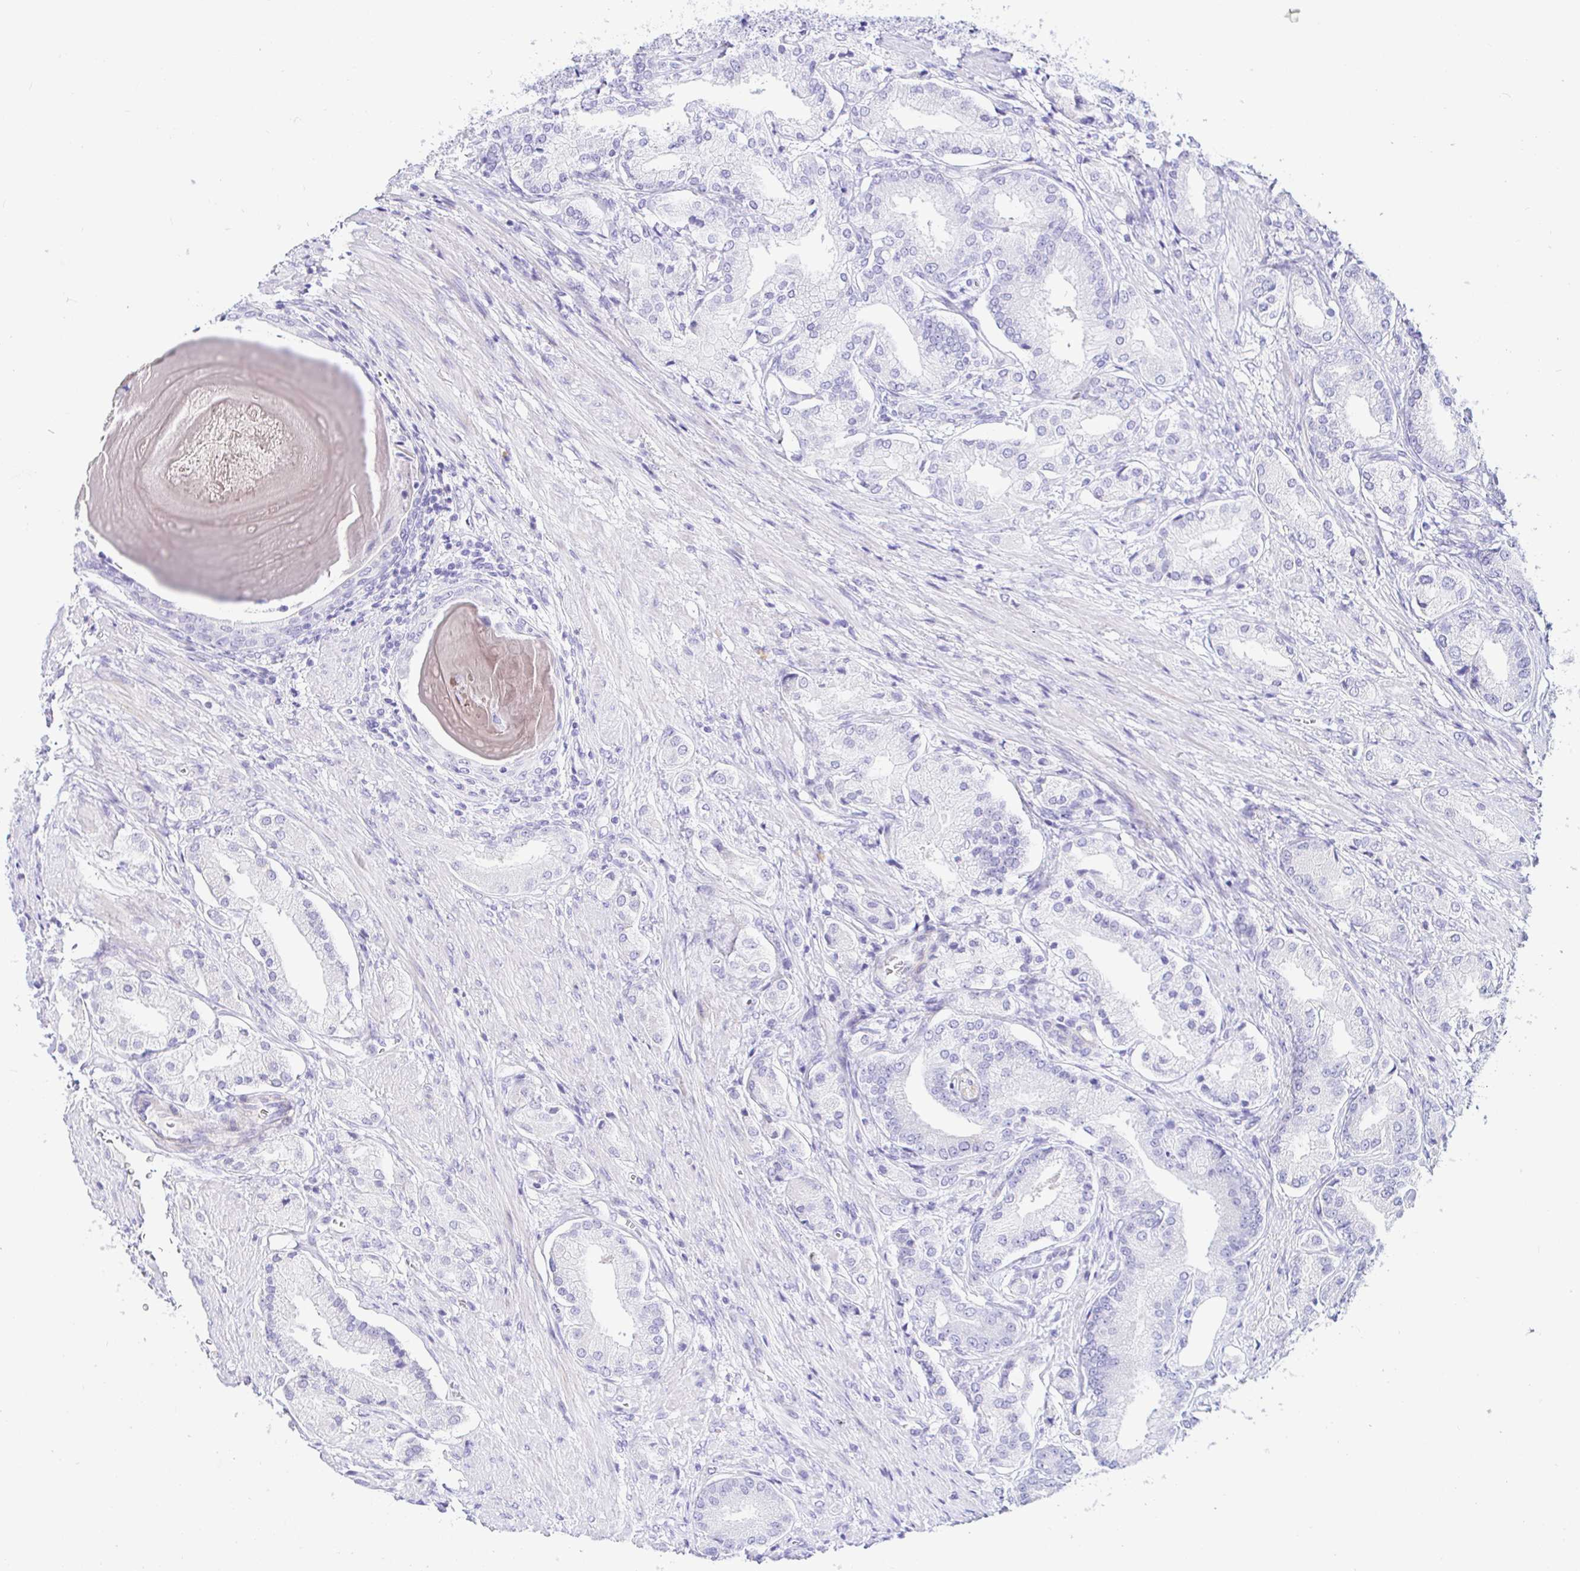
{"staining": {"intensity": "negative", "quantity": "none", "location": "none"}, "tissue": "prostate cancer", "cell_type": "Tumor cells", "image_type": "cancer", "snomed": [{"axis": "morphology", "description": "Adenocarcinoma, High grade"}, {"axis": "topography", "description": "Prostate and seminal vesicle, NOS"}], "caption": "Tumor cells show no significant positivity in prostate high-grade adenocarcinoma. Nuclei are stained in blue.", "gene": "PINLYP", "patient": {"sex": "male", "age": 61}}